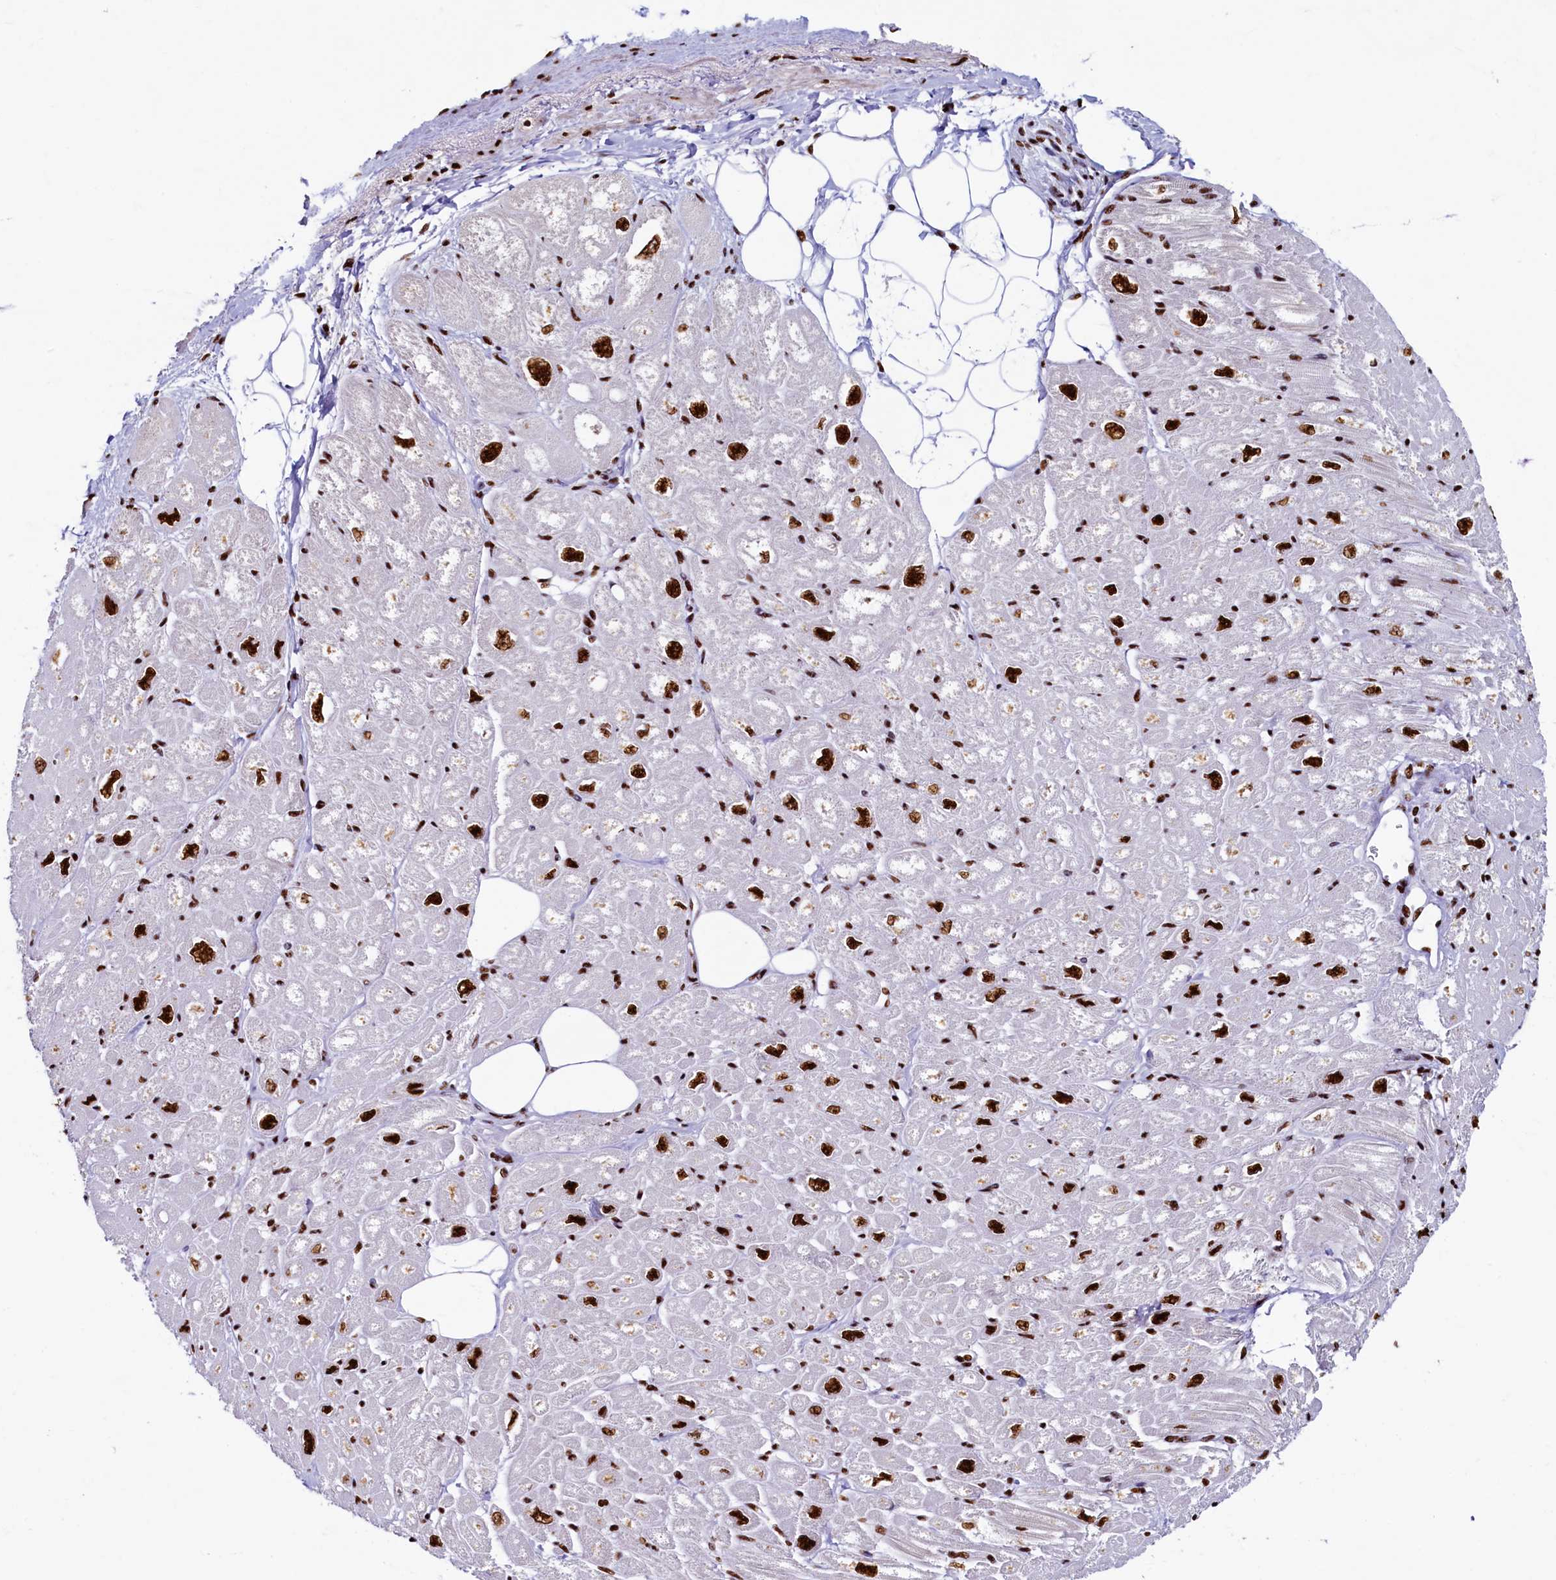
{"staining": {"intensity": "strong", "quantity": "25%-75%", "location": "nuclear"}, "tissue": "heart muscle", "cell_type": "Cardiomyocytes", "image_type": "normal", "snomed": [{"axis": "morphology", "description": "Normal tissue, NOS"}, {"axis": "topography", "description": "Heart"}], "caption": "A high-resolution image shows IHC staining of unremarkable heart muscle, which shows strong nuclear staining in approximately 25%-75% of cardiomyocytes. (DAB IHC, brown staining for protein, blue staining for nuclei).", "gene": "SRRM2", "patient": {"sex": "male", "age": 50}}